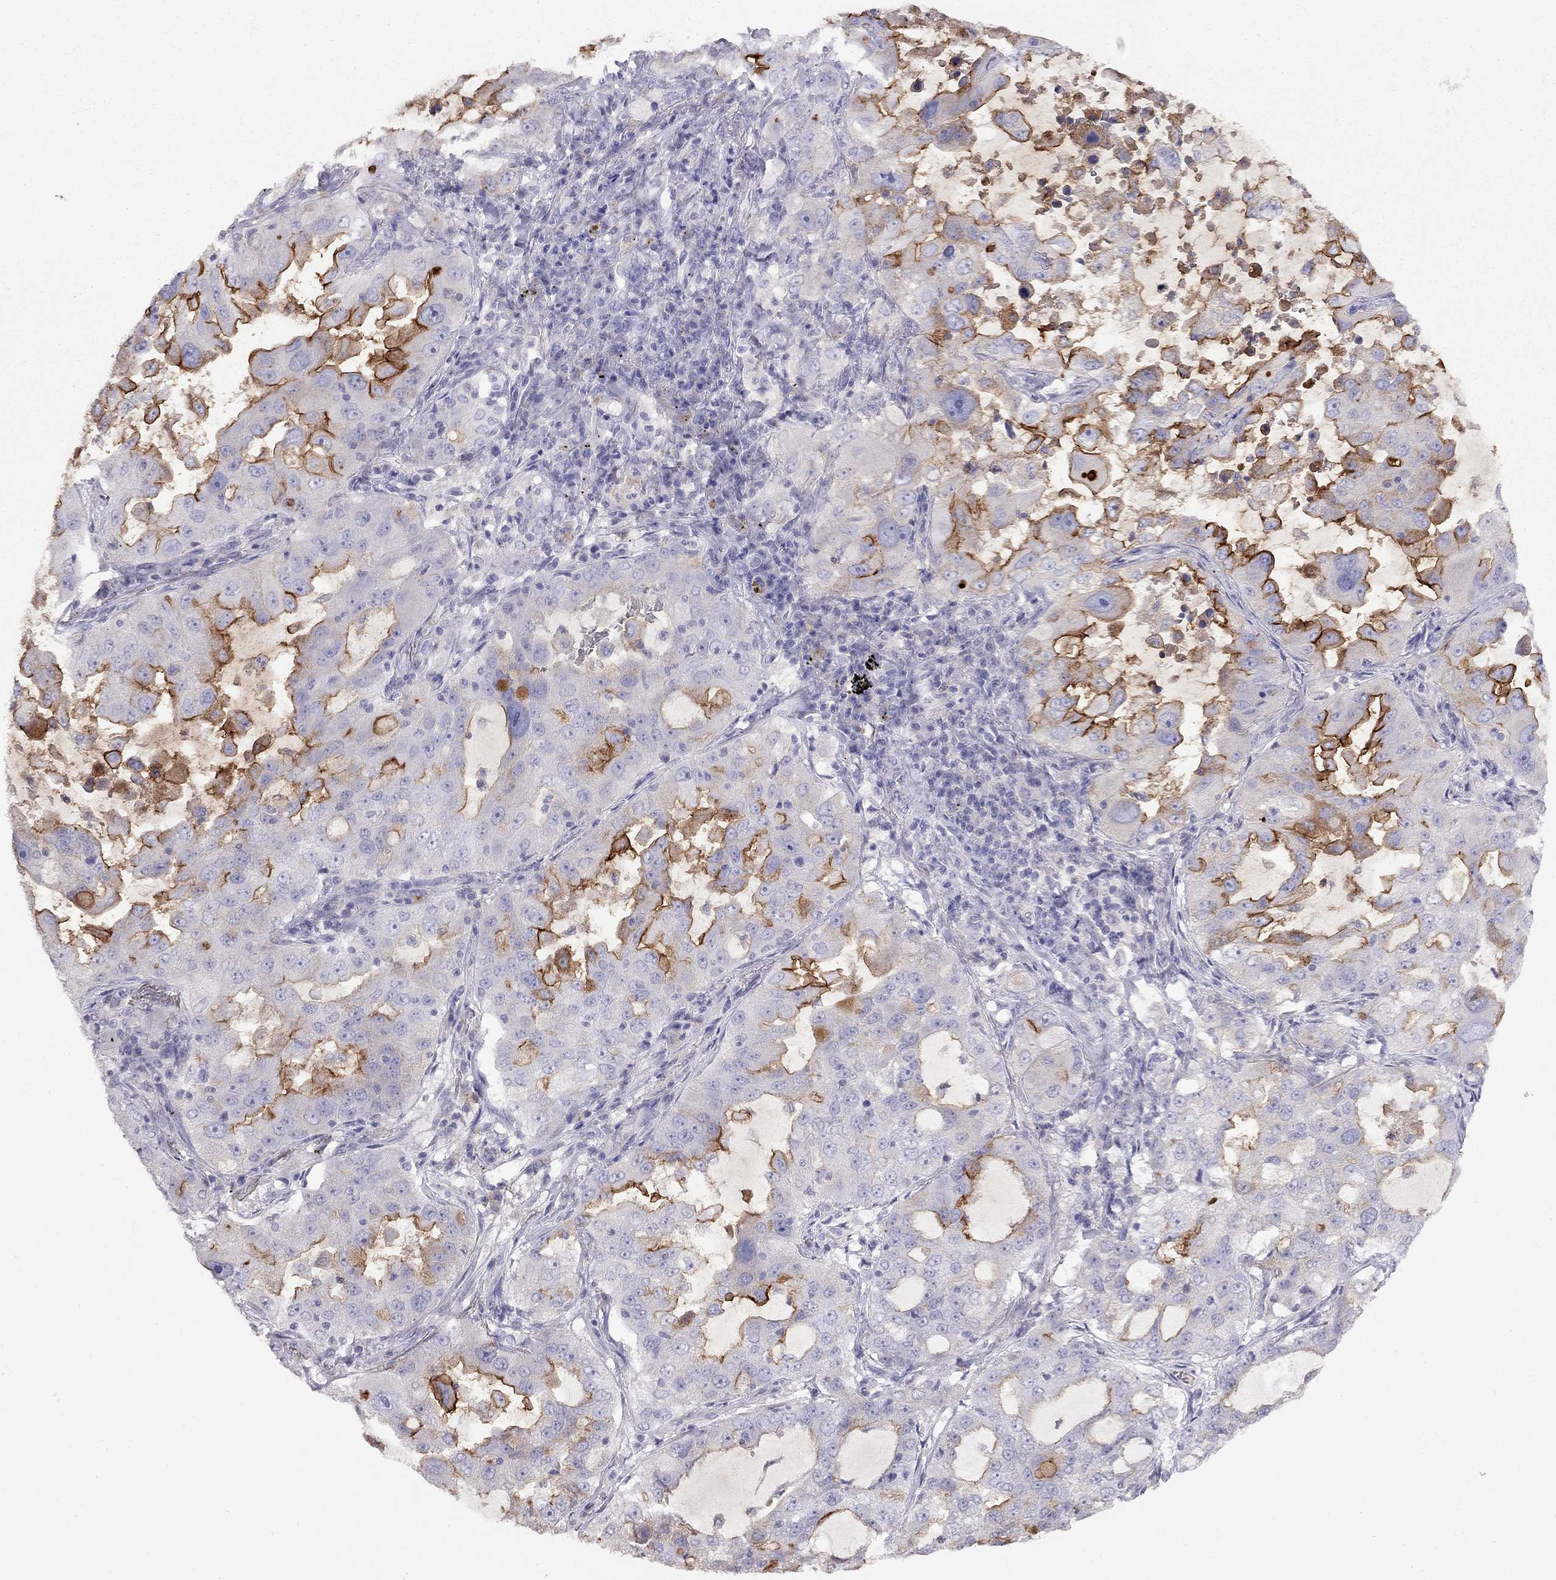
{"staining": {"intensity": "strong", "quantity": "25%-75%", "location": "cytoplasmic/membranous"}, "tissue": "lung cancer", "cell_type": "Tumor cells", "image_type": "cancer", "snomed": [{"axis": "morphology", "description": "Adenocarcinoma, NOS"}, {"axis": "topography", "description": "Lung"}], "caption": "Protein staining exhibits strong cytoplasmic/membranous staining in about 25%-75% of tumor cells in lung adenocarcinoma.", "gene": "MUC16", "patient": {"sex": "female", "age": 61}}